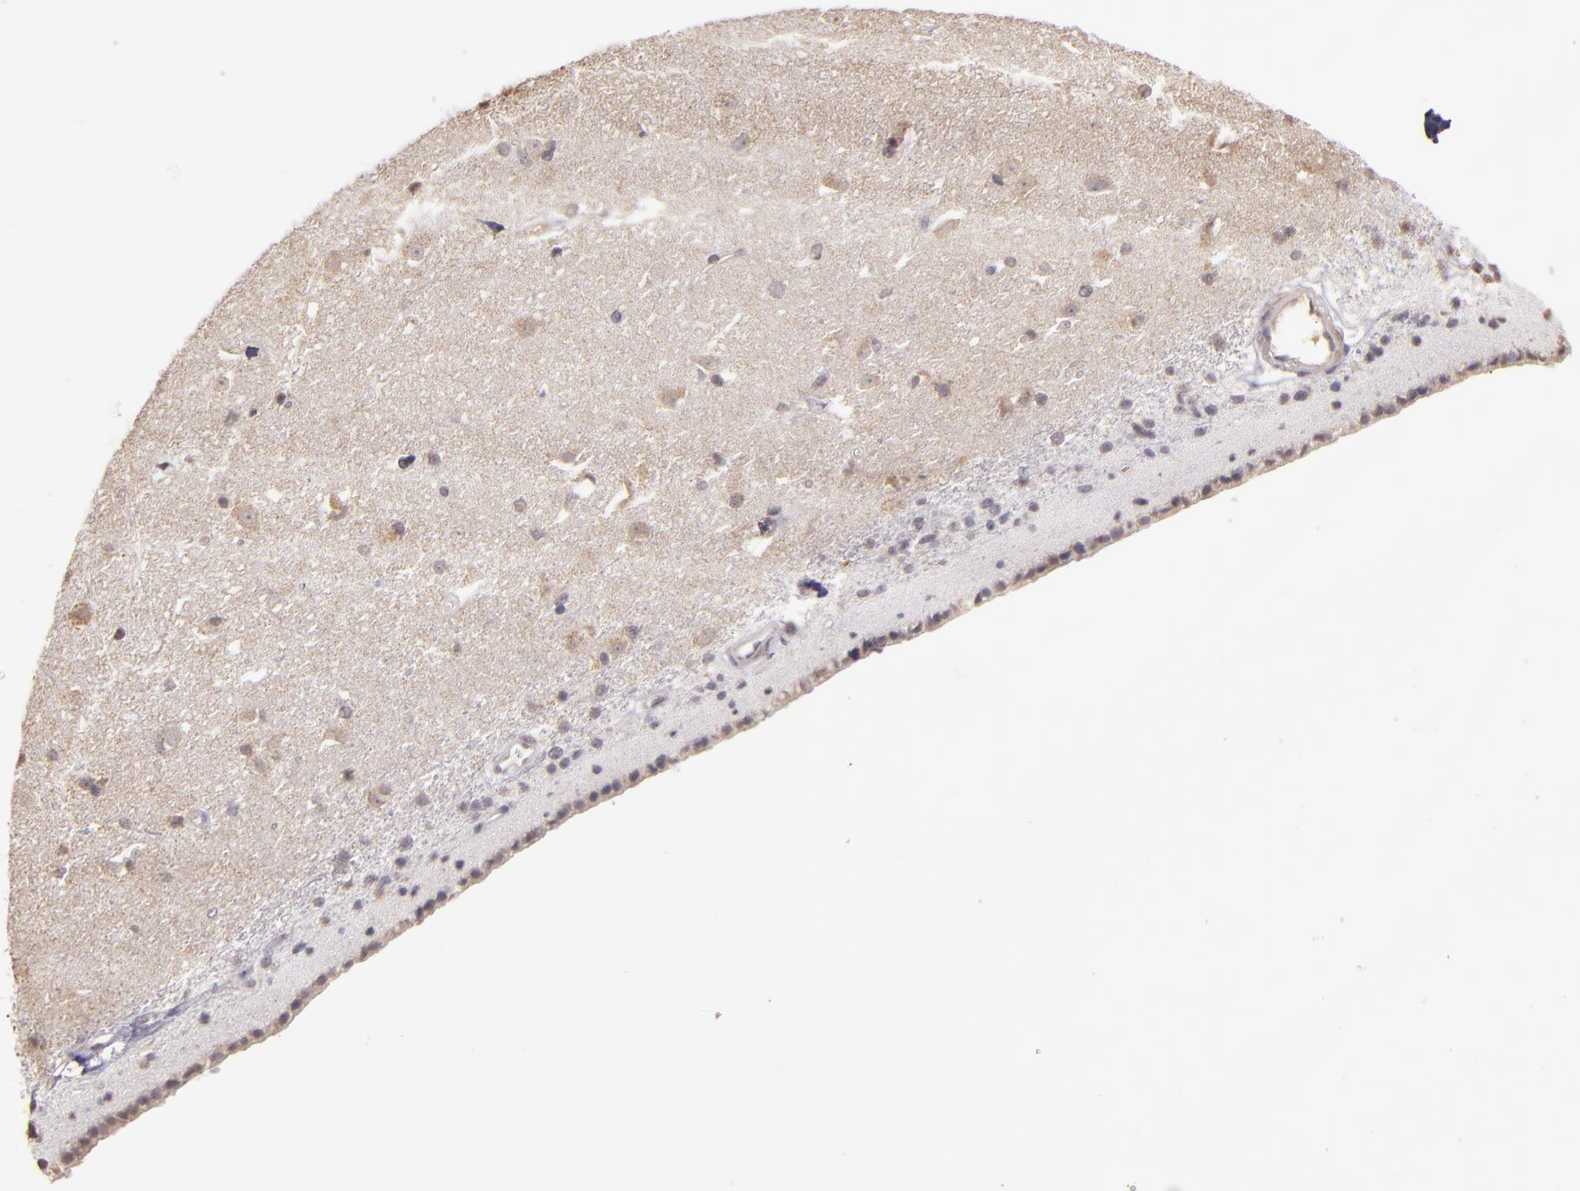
{"staining": {"intensity": "negative", "quantity": "none", "location": "none"}, "tissue": "caudate", "cell_type": "Glial cells", "image_type": "normal", "snomed": [{"axis": "morphology", "description": "Normal tissue, NOS"}, {"axis": "topography", "description": "Lateral ventricle wall"}], "caption": "IHC photomicrograph of normal caudate: caudate stained with DAB exhibits no significant protein staining in glial cells.", "gene": "ABL1", "patient": {"sex": "female", "age": 19}}